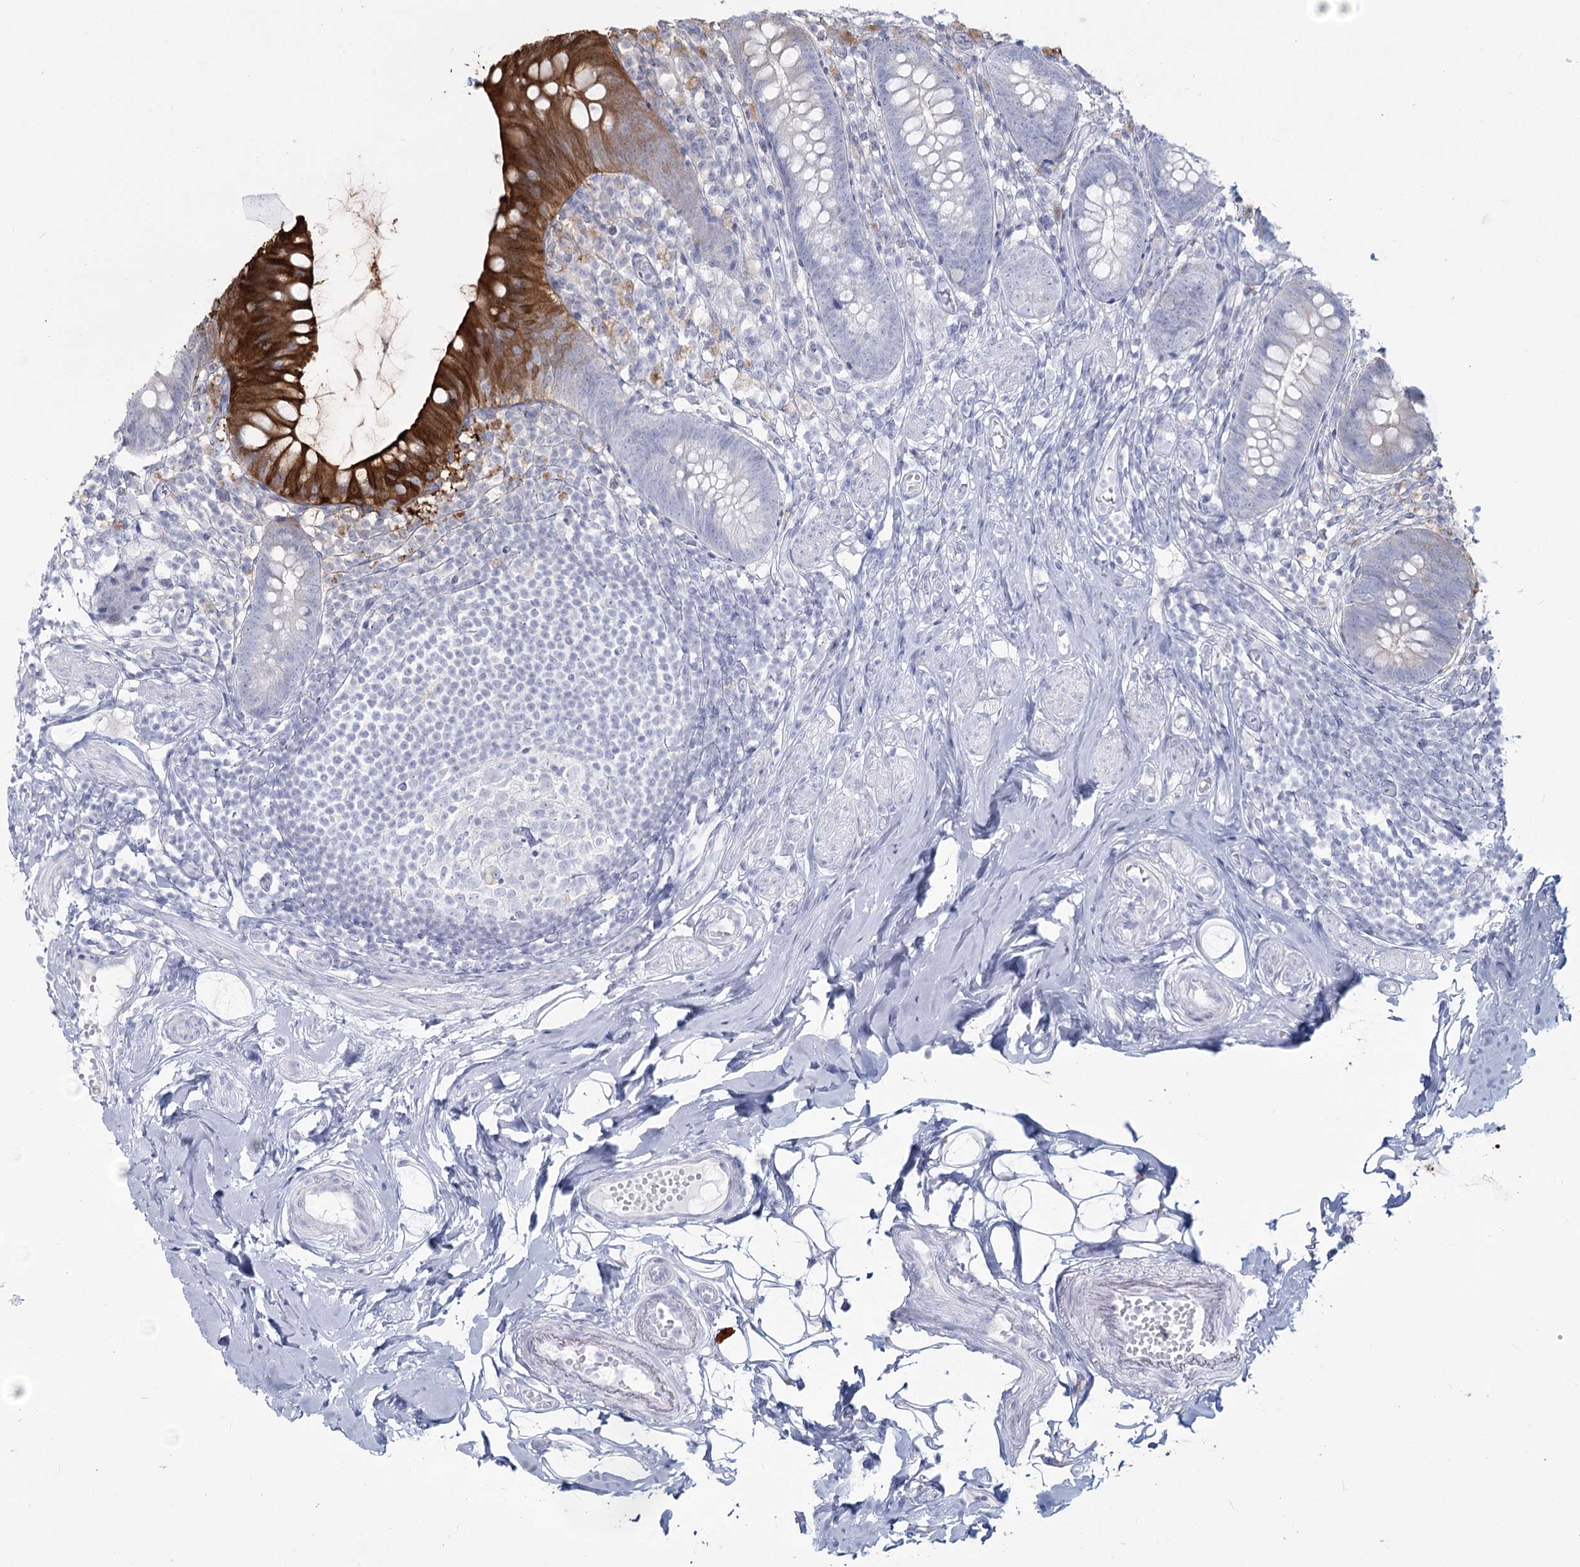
{"staining": {"intensity": "strong", "quantity": "25%-75%", "location": "cytoplasmic/membranous"}, "tissue": "appendix", "cell_type": "Glandular cells", "image_type": "normal", "snomed": [{"axis": "morphology", "description": "Normal tissue, NOS"}, {"axis": "topography", "description": "Appendix"}], "caption": "A photomicrograph showing strong cytoplasmic/membranous staining in approximately 25%-75% of glandular cells in normal appendix, as visualized by brown immunohistochemical staining.", "gene": "SLC6A19", "patient": {"sex": "female", "age": 62}}